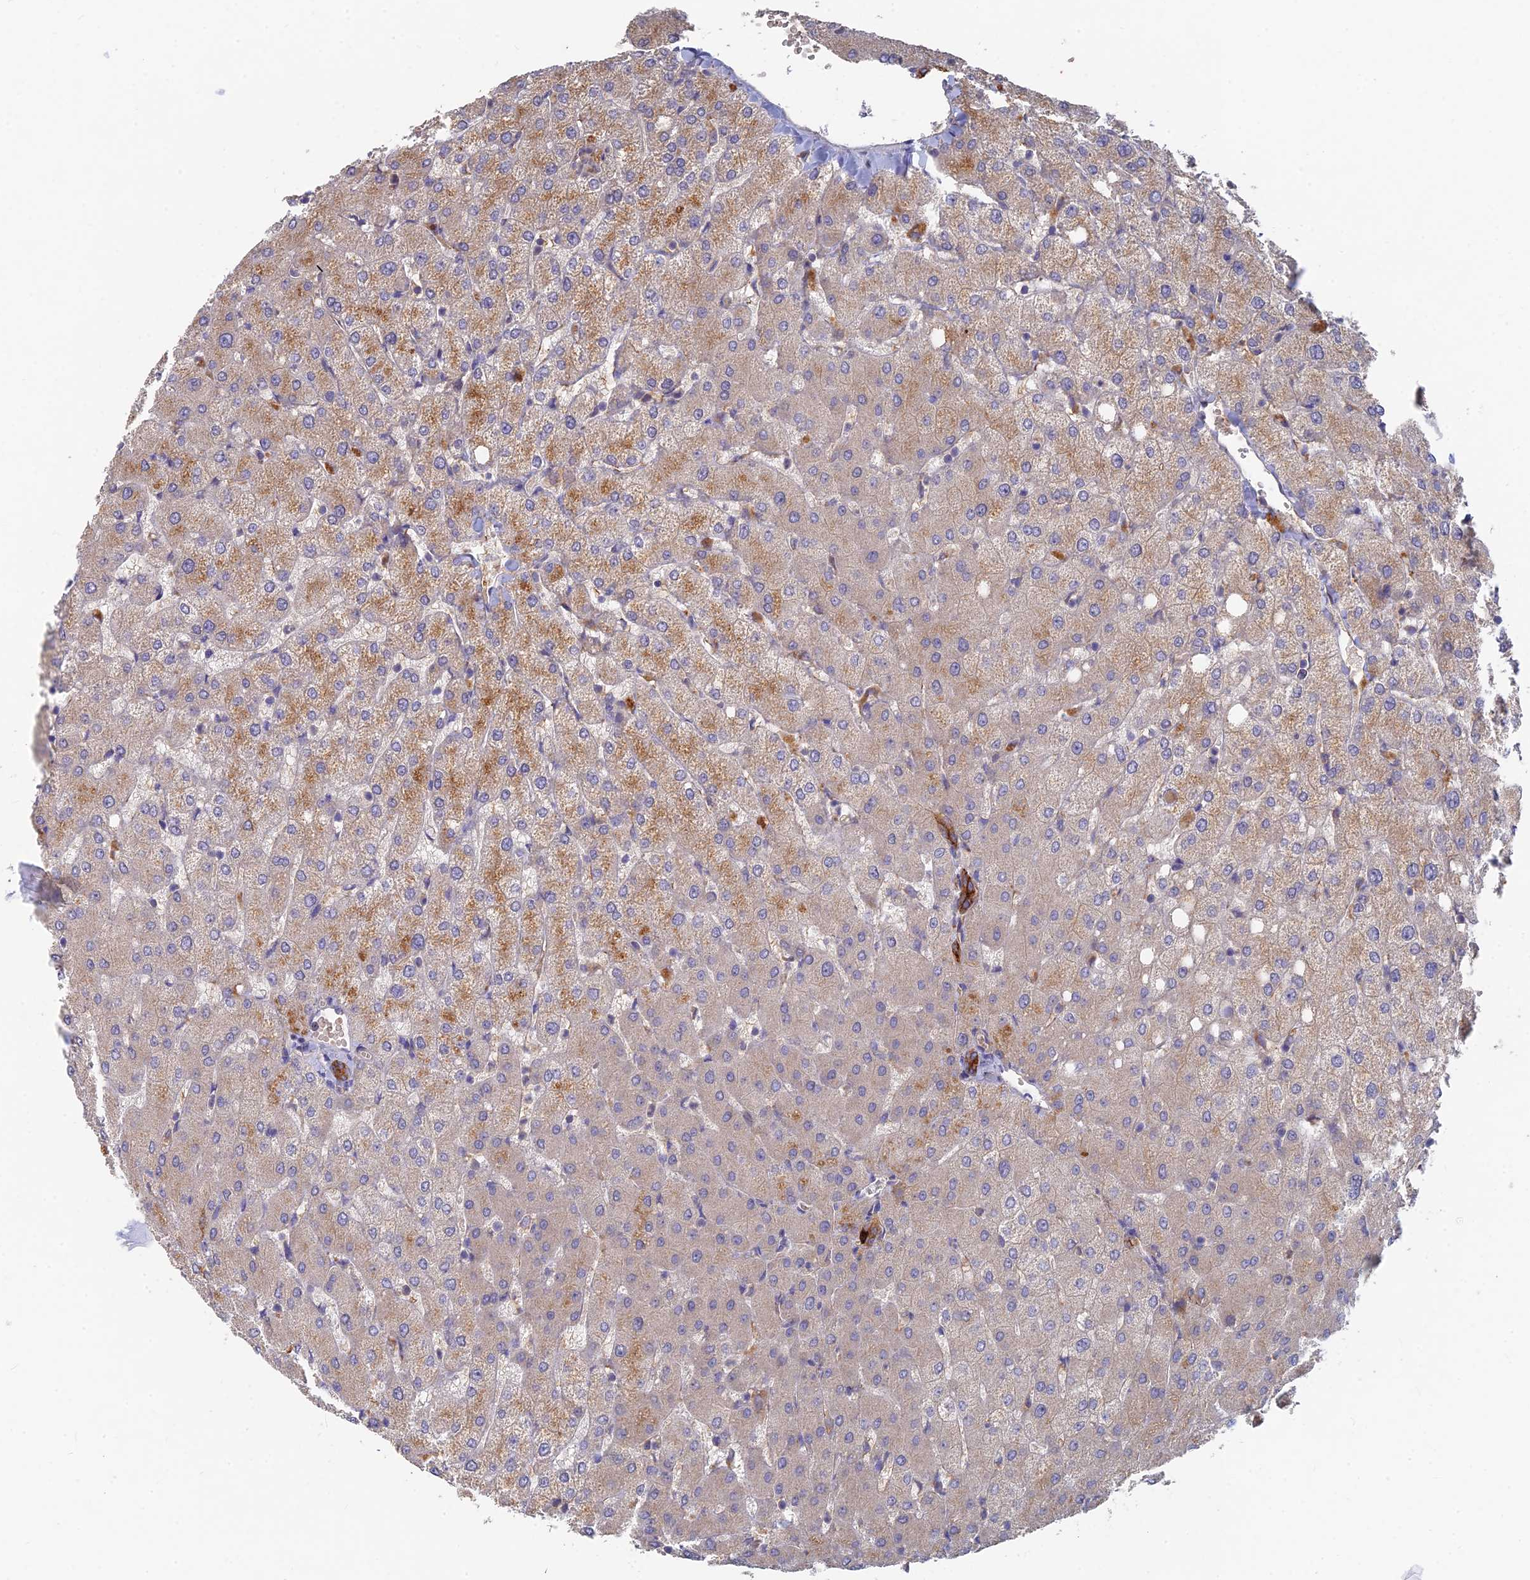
{"staining": {"intensity": "moderate", "quantity": ">75%", "location": "cytoplasmic/membranous"}, "tissue": "liver", "cell_type": "Cholangiocytes", "image_type": "normal", "snomed": [{"axis": "morphology", "description": "Normal tissue, NOS"}, {"axis": "topography", "description": "Liver"}], "caption": "Cholangiocytes reveal medium levels of moderate cytoplasmic/membranous expression in approximately >75% of cells in normal liver.", "gene": "ARRDC1", "patient": {"sex": "female", "age": 54}}